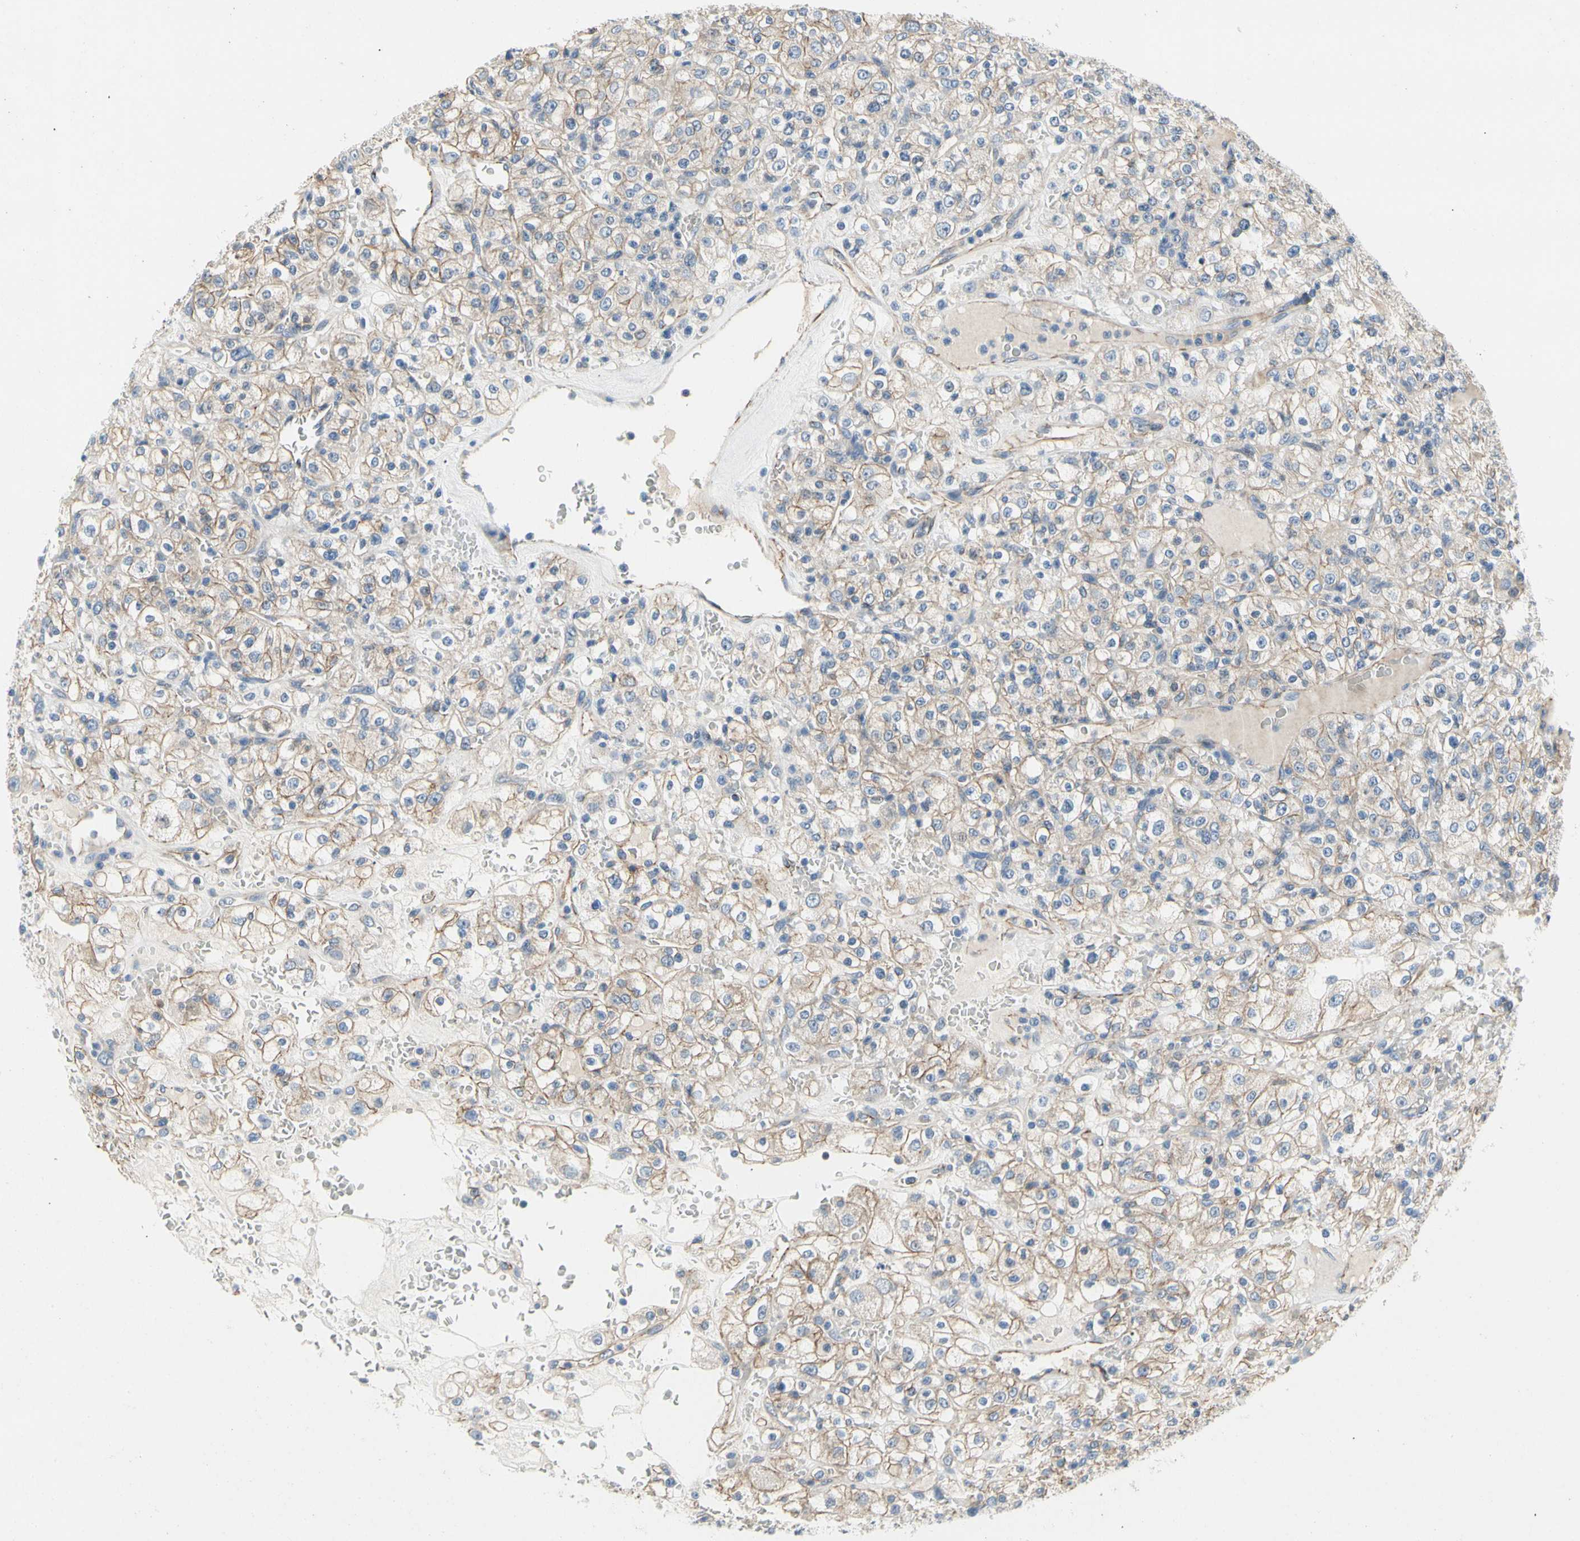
{"staining": {"intensity": "weak", "quantity": "25%-75%", "location": "cytoplasmic/membranous"}, "tissue": "renal cancer", "cell_type": "Tumor cells", "image_type": "cancer", "snomed": [{"axis": "morphology", "description": "Normal tissue, NOS"}, {"axis": "morphology", "description": "Adenocarcinoma, NOS"}, {"axis": "topography", "description": "Kidney"}], "caption": "The immunohistochemical stain highlights weak cytoplasmic/membranous positivity in tumor cells of renal cancer (adenocarcinoma) tissue.", "gene": "LGR6", "patient": {"sex": "female", "age": 72}}